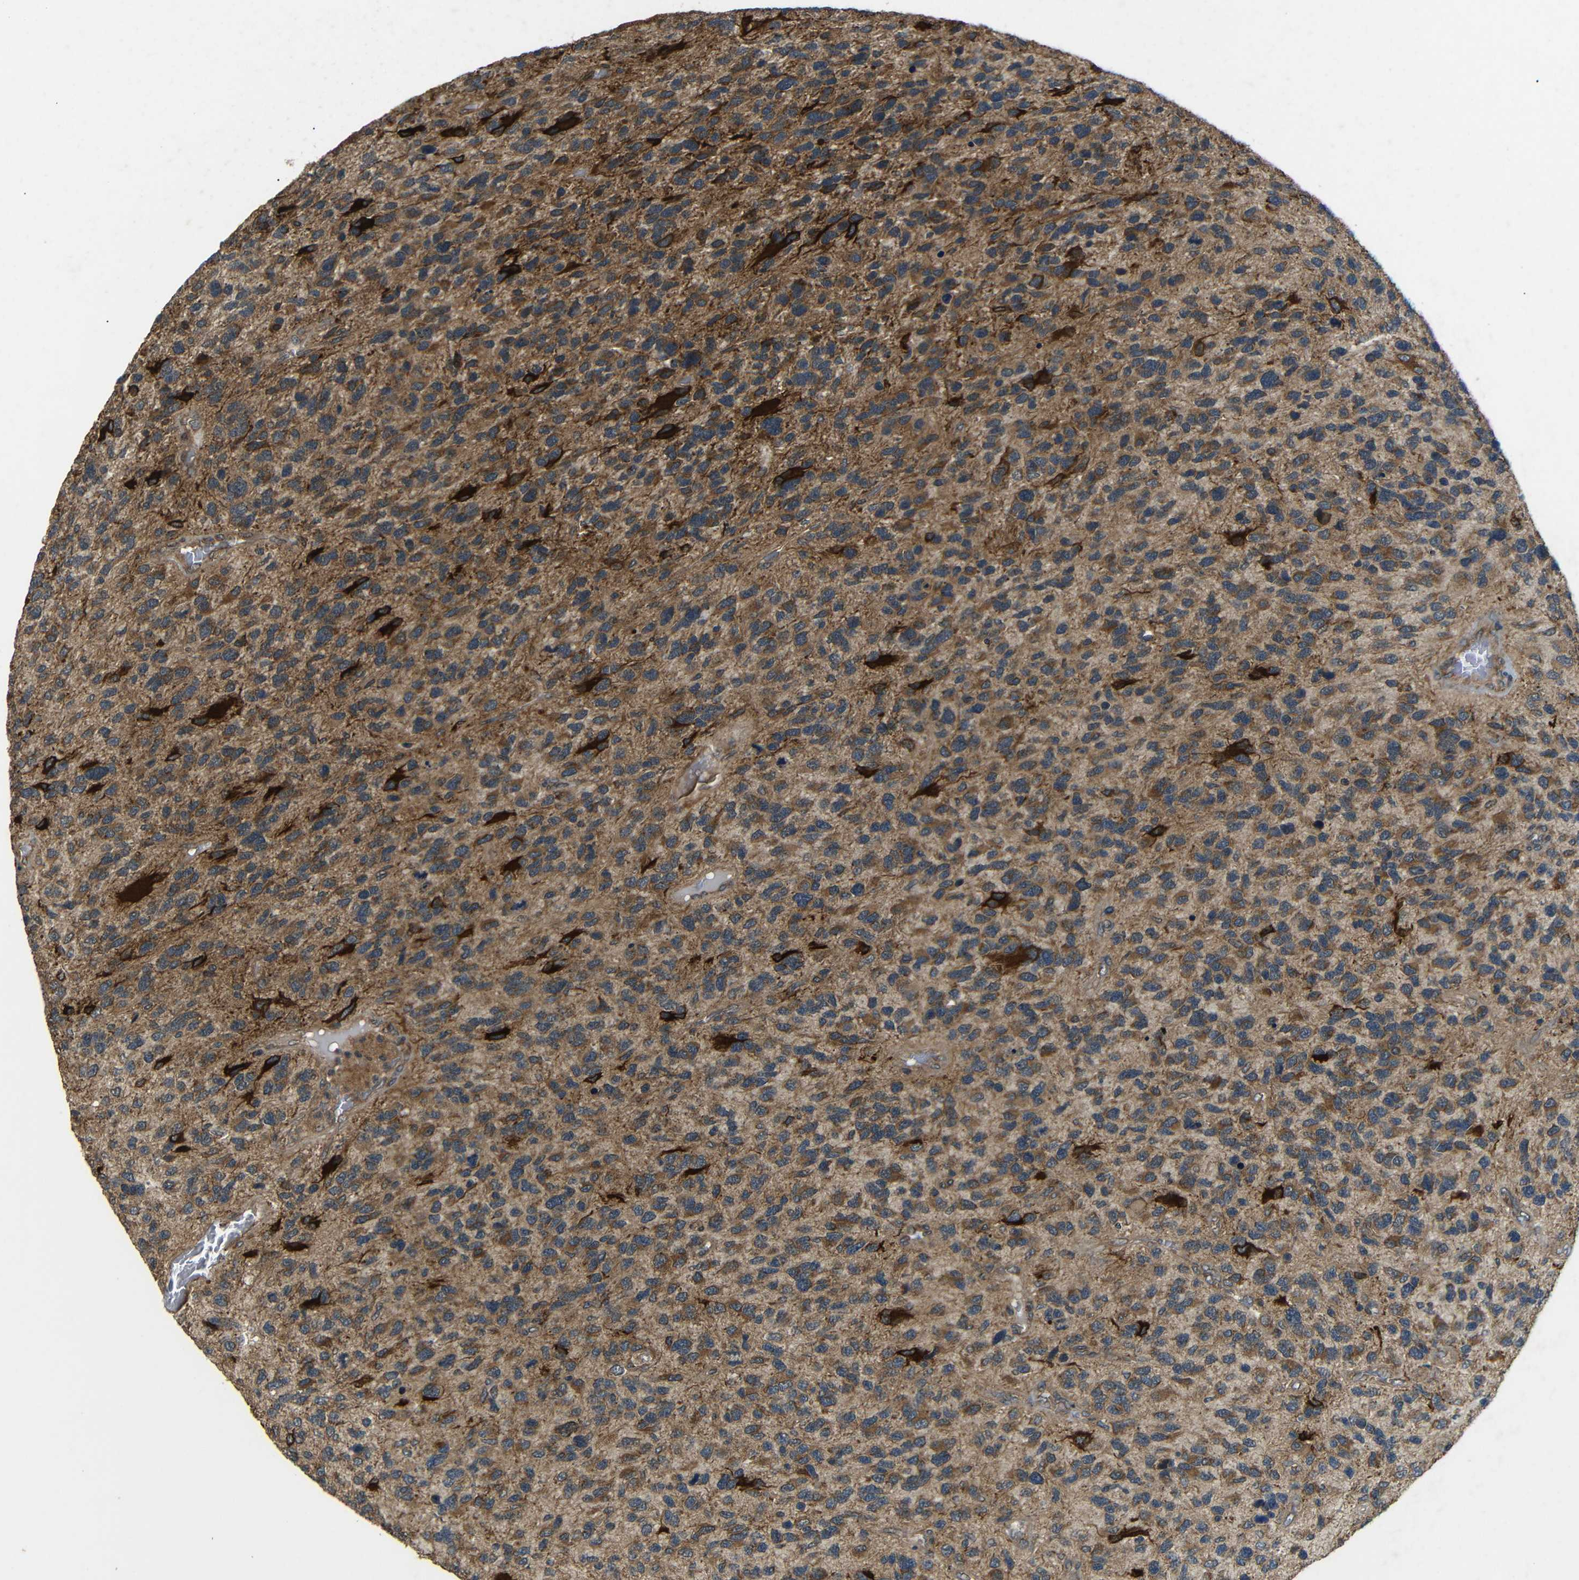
{"staining": {"intensity": "moderate", "quantity": "25%-75%", "location": "cytoplasmic/membranous"}, "tissue": "glioma", "cell_type": "Tumor cells", "image_type": "cancer", "snomed": [{"axis": "morphology", "description": "Glioma, malignant, High grade"}, {"axis": "topography", "description": "Brain"}], "caption": "High-grade glioma (malignant) was stained to show a protein in brown. There is medium levels of moderate cytoplasmic/membranous positivity in approximately 25%-75% of tumor cells.", "gene": "TRPC1", "patient": {"sex": "female", "age": 58}}